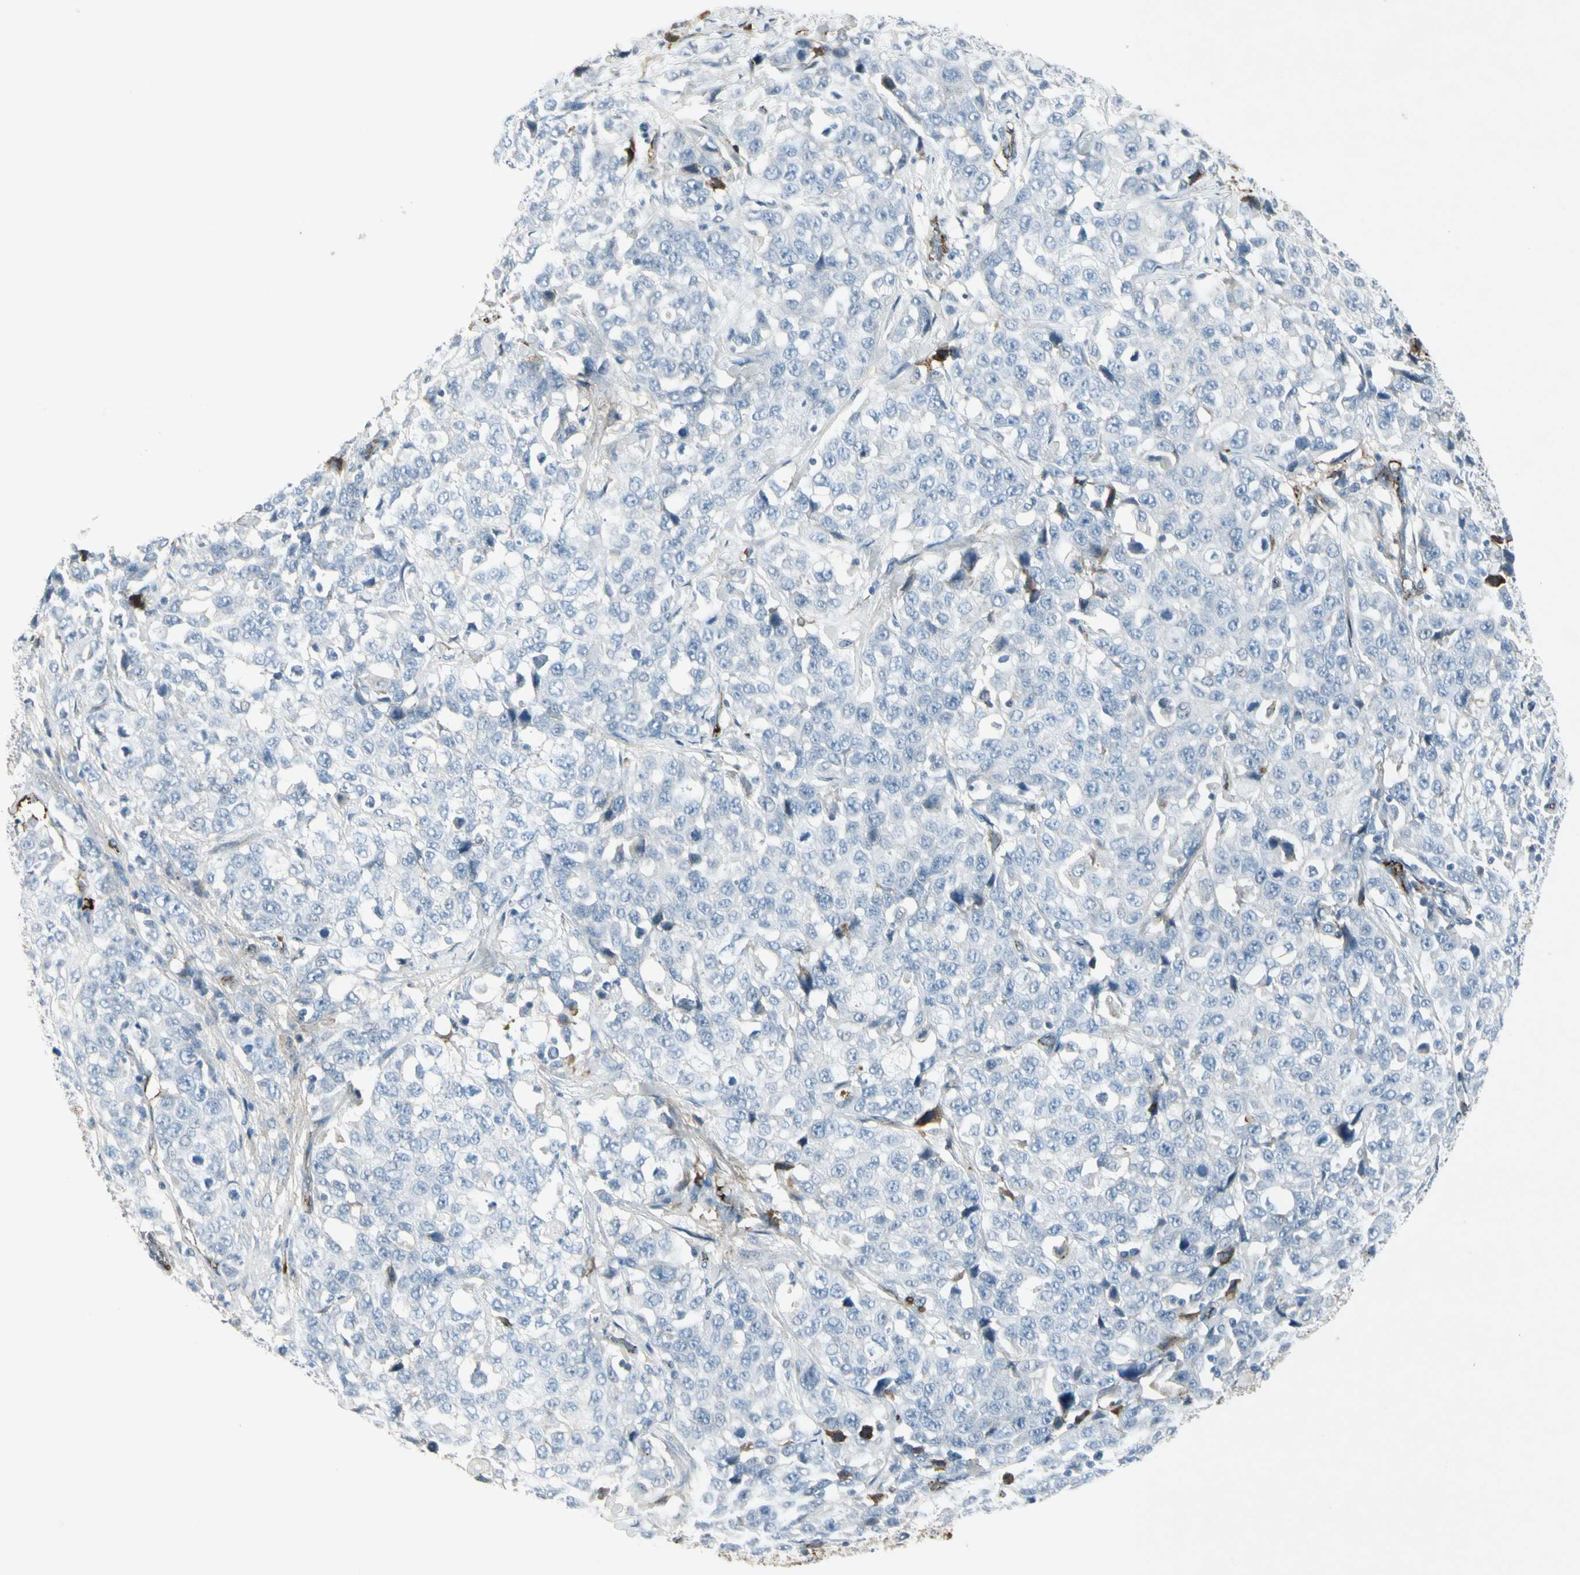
{"staining": {"intensity": "negative", "quantity": "none", "location": "none"}, "tissue": "stomach cancer", "cell_type": "Tumor cells", "image_type": "cancer", "snomed": [{"axis": "morphology", "description": "Normal tissue, NOS"}, {"axis": "morphology", "description": "Adenocarcinoma, NOS"}, {"axis": "topography", "description": "Stomach"}], "caption": "Immunohistochemistry of adenocarcinoma (stomach) exhibits no expression in tumor cells. (DAB (3,3'-diaminobenzidine) immunohistochemistry, high magnification).", "gene": "IGHM", "patient": {"sex": "male", "age": 48}}